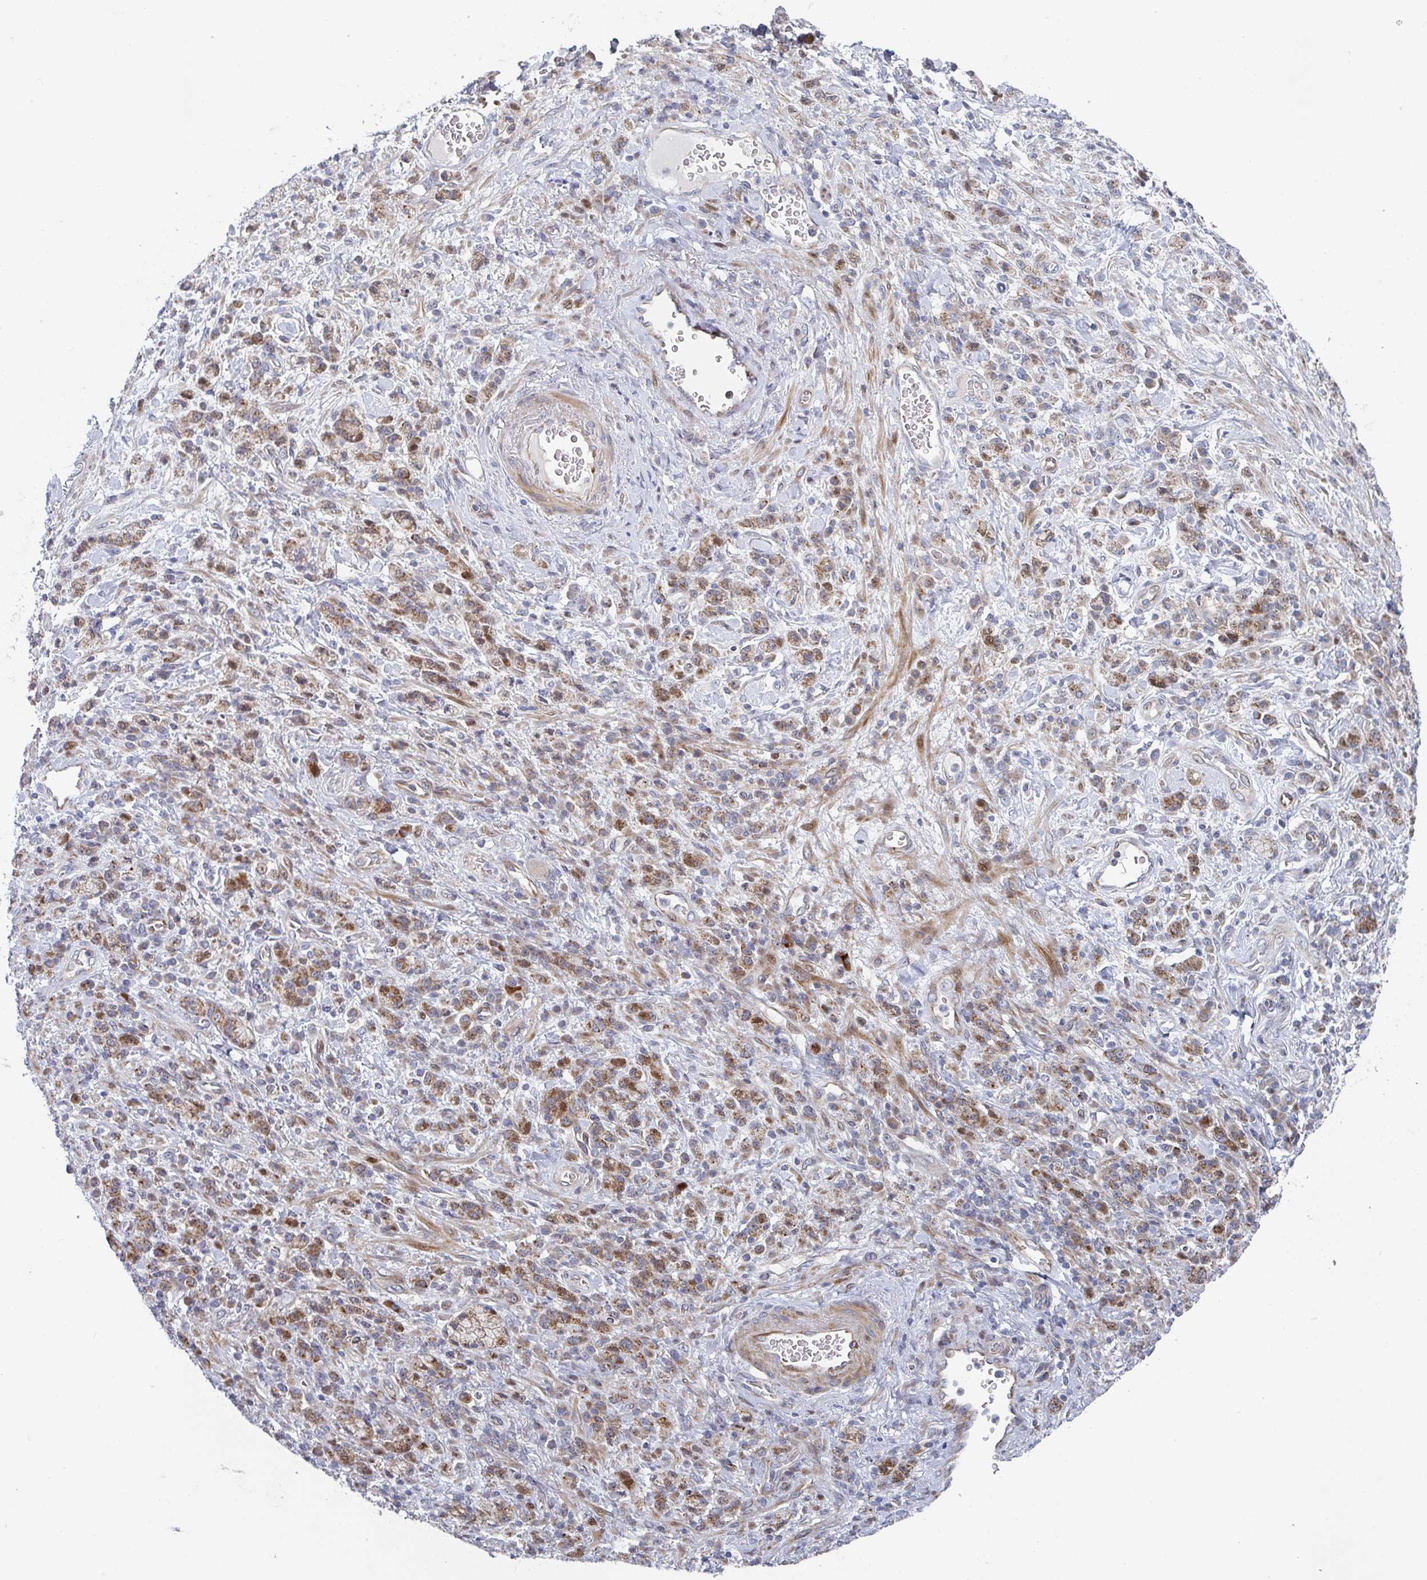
{"staining": {"intensity": "moderate", "quantity": ">75%", "location": "cytoplasmic/membranous"}, "tissue": "stomach cancer", "cell_type": "Tumor cells", "image_type": "cancer", "snomed": [{"axis": "morphology", "description": "Adenocarcinoma, NOS"}, {"axis": "topography", "description": "Stomach"}], "caption": "Protein staining exhibits moderate cytoplasmic/membranous positivity in approximately >75% of tumor cells in adenocarcinoma (stomach).", "gene": "ZNF644", "patient": {"sex": "male", "age": 76}}